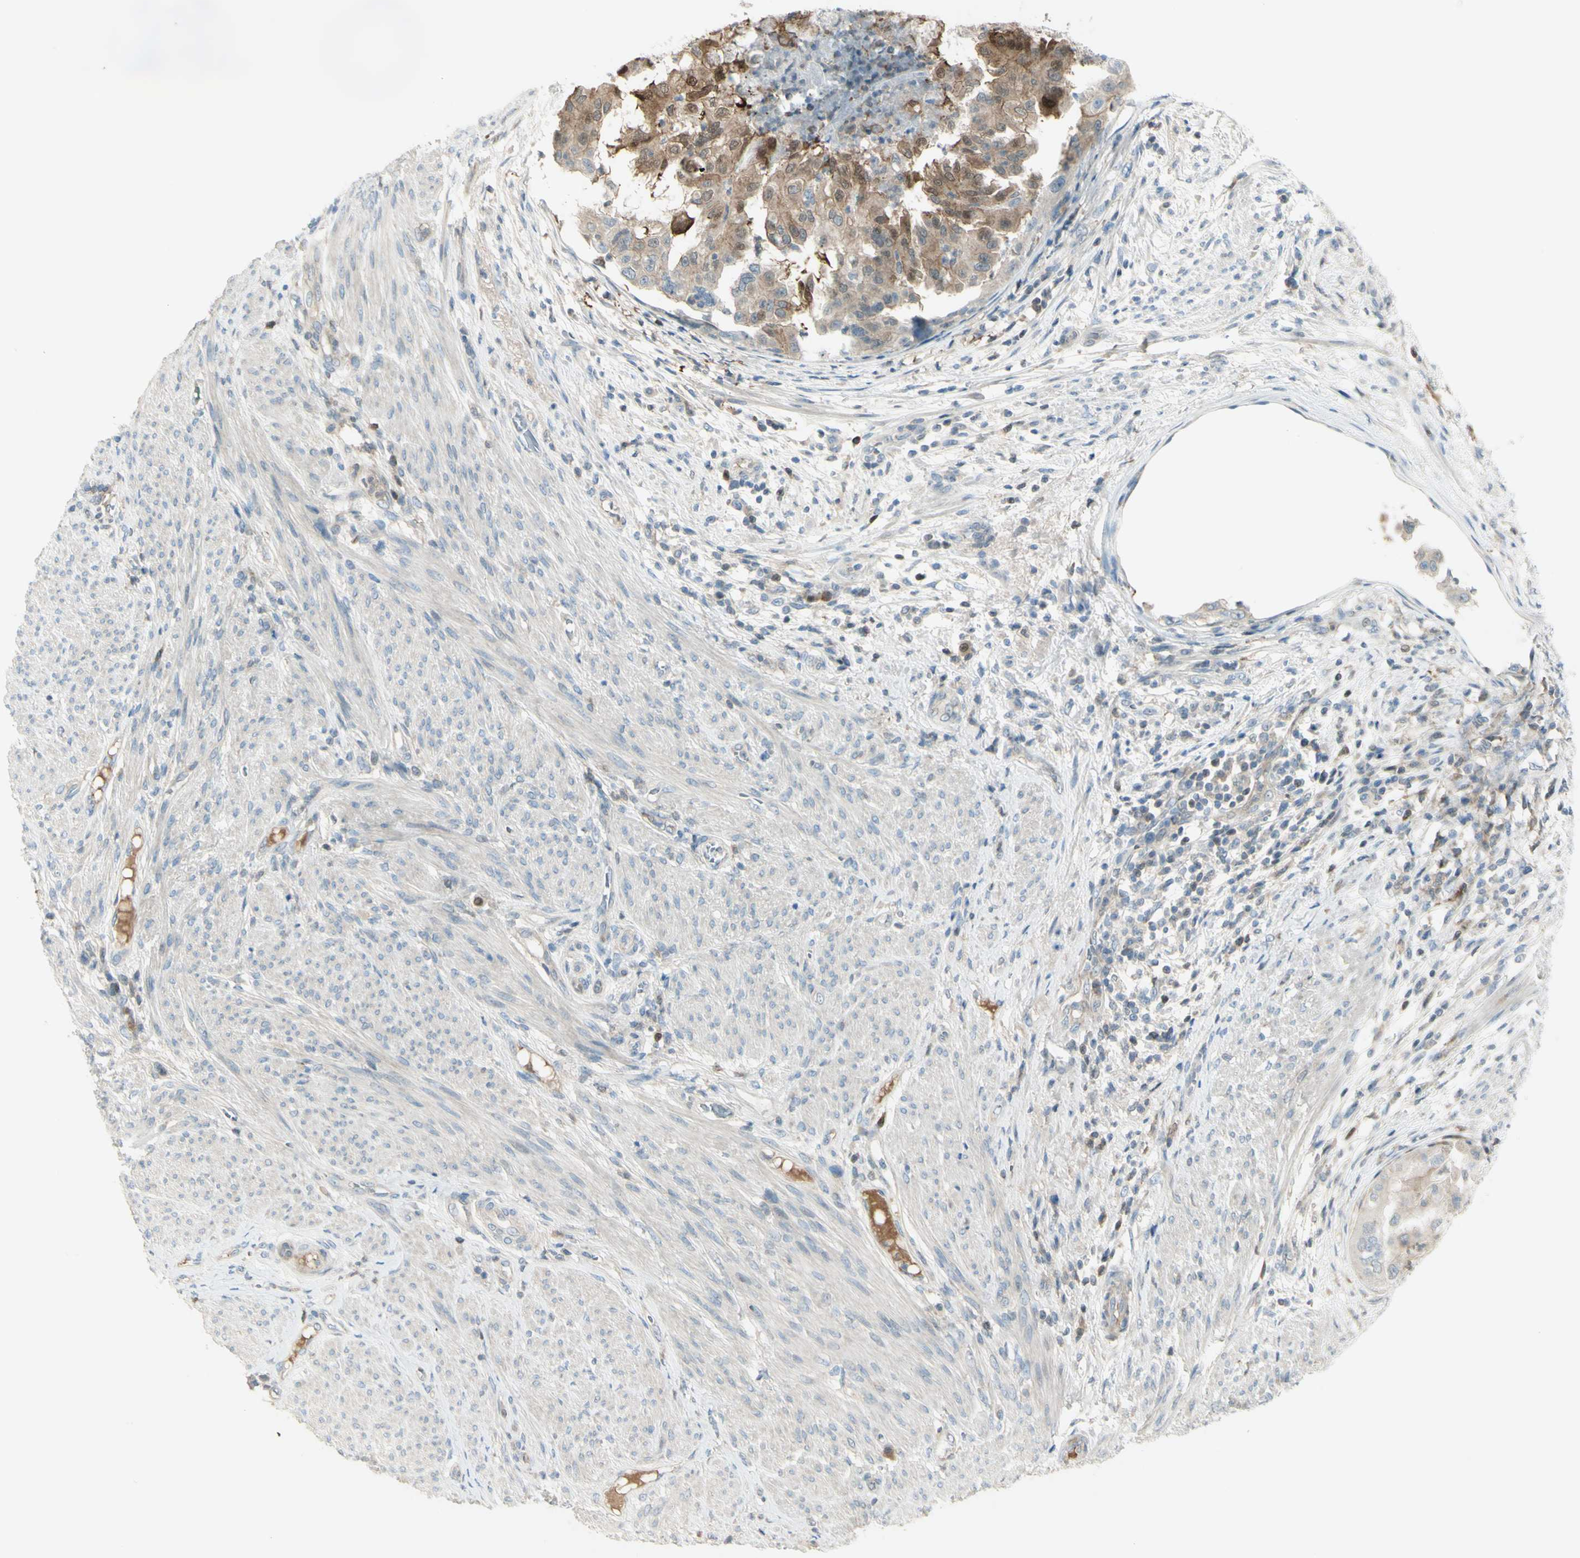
{"staining": {"intensity": "moderate", "quantity": ">75%", "location": "cytoplasmic/membranous"}, "tissue": "endometrial cancer", "cell_type": "Tumor cells", "image_type": "cancer", "snomed": [{"axis": "morphology", "description": "Adenocarcinoma, NOS"}, {"axis": "topography", "description": "Endometrium"}], "caption": "Immunohistochemistry (DAB) staining of human endometrial adenocarcinoma demonstrates moderate cytoplasmic/membranous protein positivity in approximately >75% of tumor cells.", "gene": "C1orf159", "patient": {"sex": "female", "age": 85}}